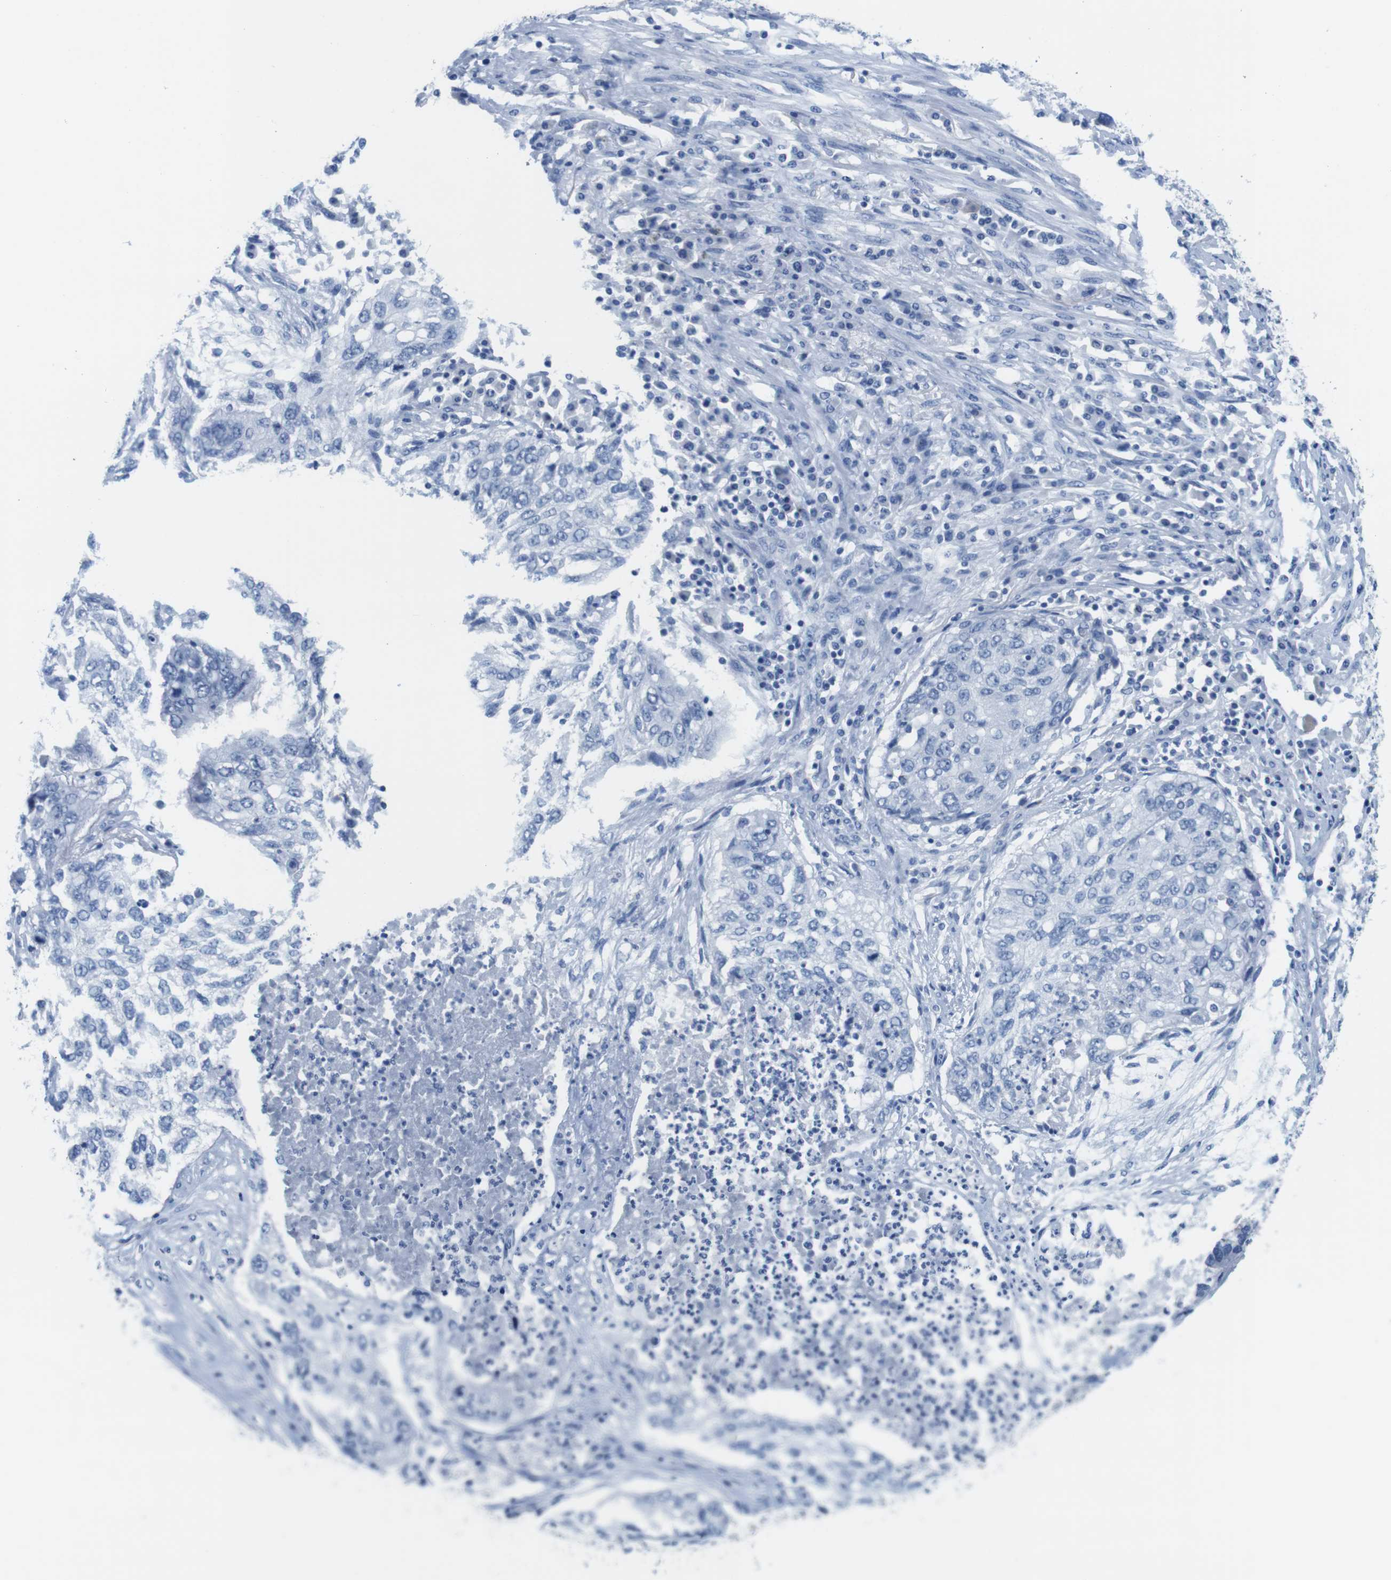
{"staining": {"intensity": "negative", "quantity": "none", "location": "none"}, "tissue": "lung cancer", "cell_type": "Tumor cells", "image_type": "cancer", "snomed": [{"axis": "morphology", "description": "Squamous cell carcinoma, NOS"}, {"axis": "topography", "description": "Lung"}], "caption": "Immunohistochemistry histopathology image of neoplastic tissue: lung squamous cell carcinoma stained with DAB reveals no significant protein positivity in tumor cells. The staining was performed using DAB (3,3'-diaminobenzidine) to visualize the protein expression in brown, while the nuclei were stained in blue with hematoxylin (Magnification: 20x).", "gene": "MAP6", "patient": {"sex": "female", "age": 63}}